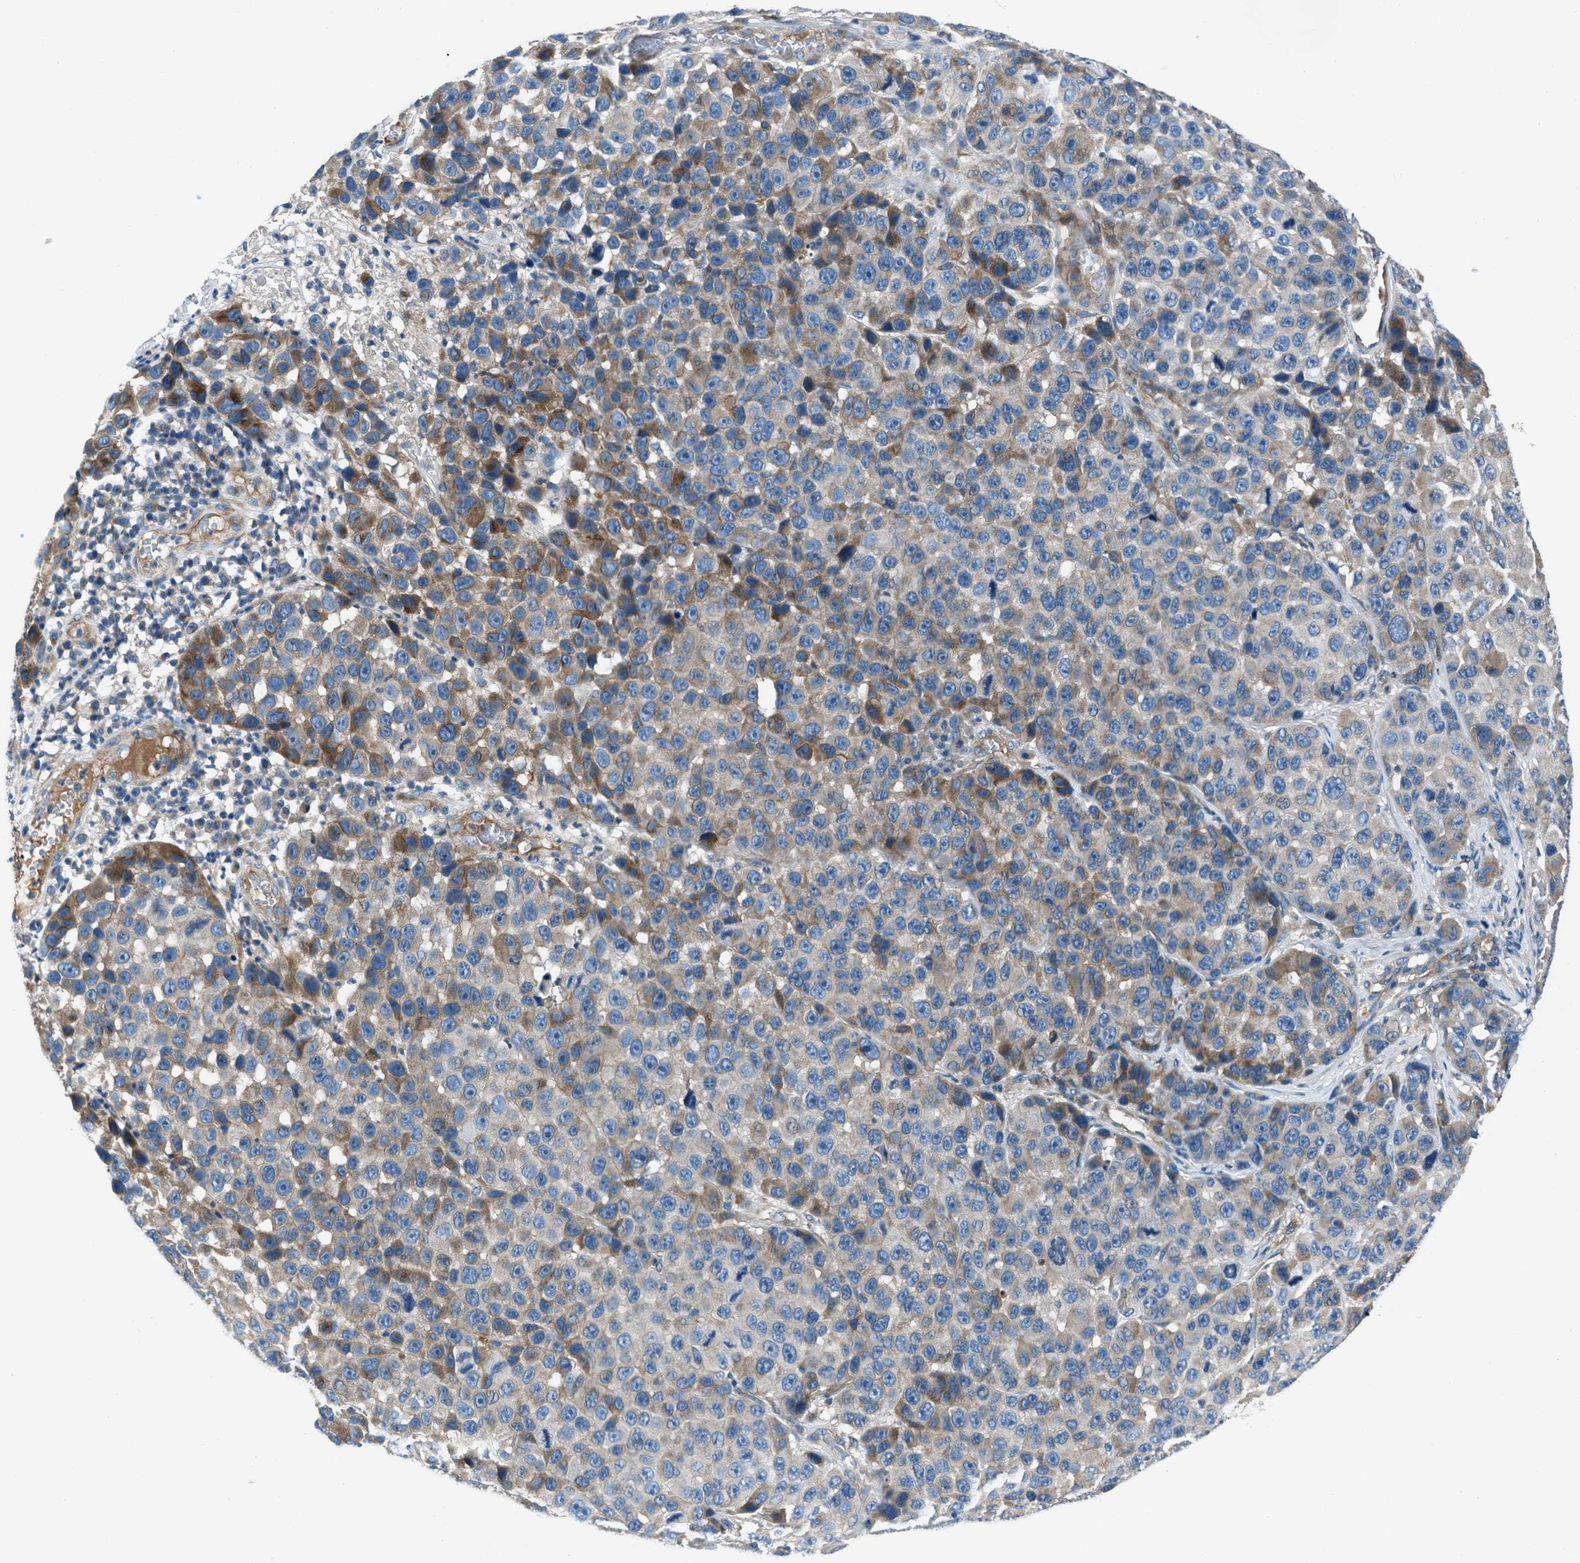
{"staining": {"intensity": "moderate", "quantity": ">75%", "location": "cytoplasmic/membranous"}, "tissue": "melanoma", "cell_type": "Tumor cells", "image_type": "cancer", "snomed": [{"axis": "morphology", "description": "Malignant melanoma, NOS"}, {"axis": "topography", "description": "Skin"}], "caption": "An image of human melanoma stained for a protein displays moderate cytoplasmic/membranous brown staining in tumor cells. (Brightfield microscopy of DAB IHC at high magnification).", "gene": "SLC38A6", "patient": {"sex": "male", "age": 53}}